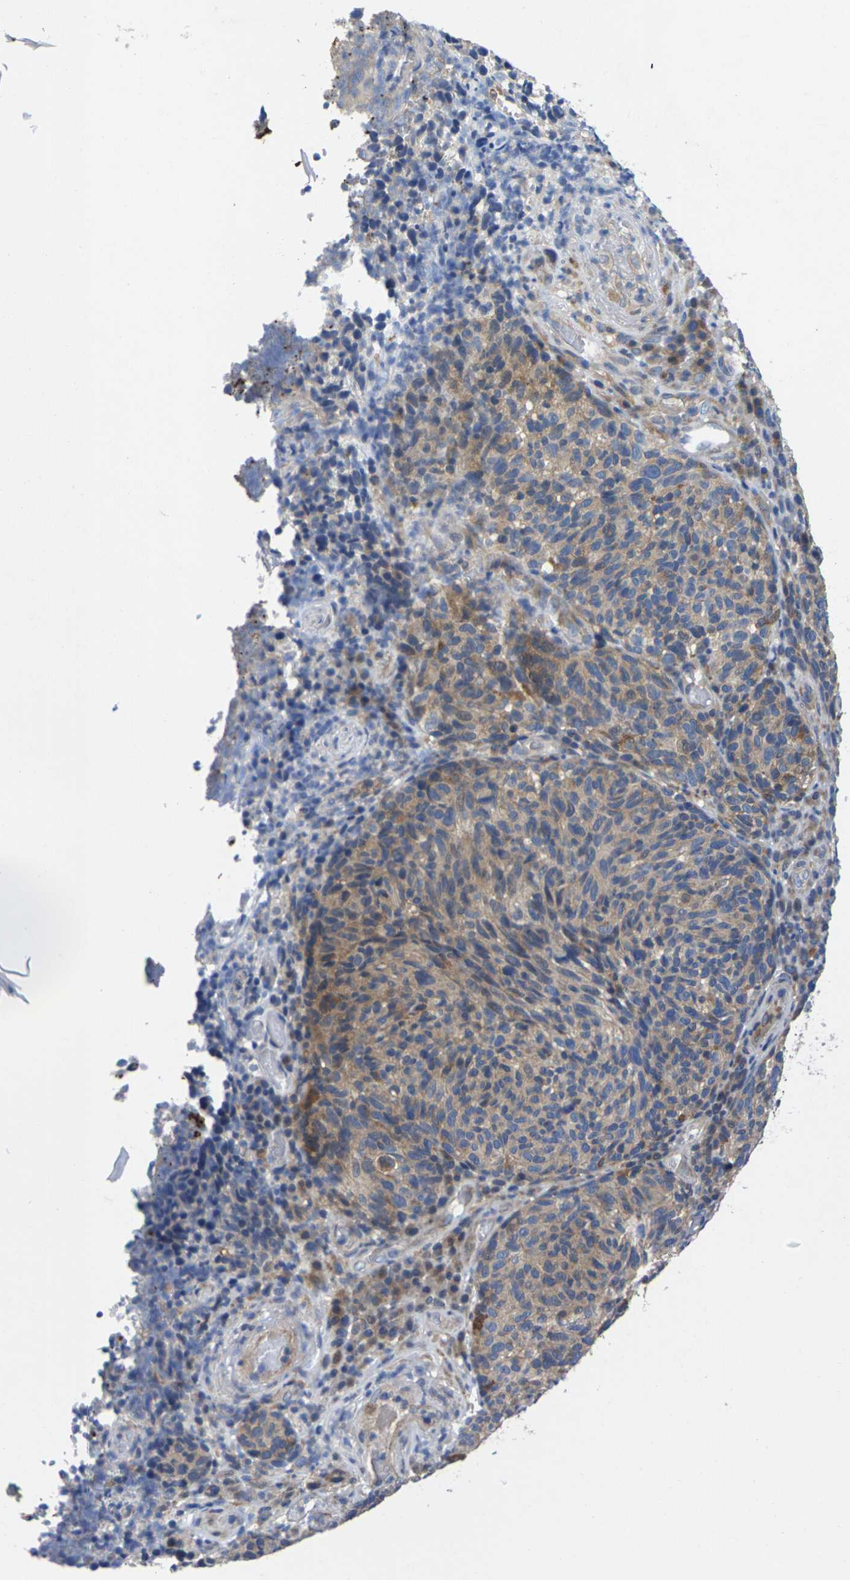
{"staining": {"intensity": "moderate", "quantity": ">75%", "location": "cytoplasmic/membranous"}, "tissue": "melanoma", "cell_type": "Tumor cells", "image_type": "cancer", "snomed": [{"axis": "morphology", "description": "Malignant melanoma, NOS"}, {"axis": "topography", "description": "Skin"}], "caption": "This micrograph reveals immunohistochemistry staining of malignant melanoma, with medium moderate cytoplasmic/membranous positivity in approximately >75% of tumor cells.", "gene": "SCNN1A", "patient": {"sex": "female", "age": 73}}